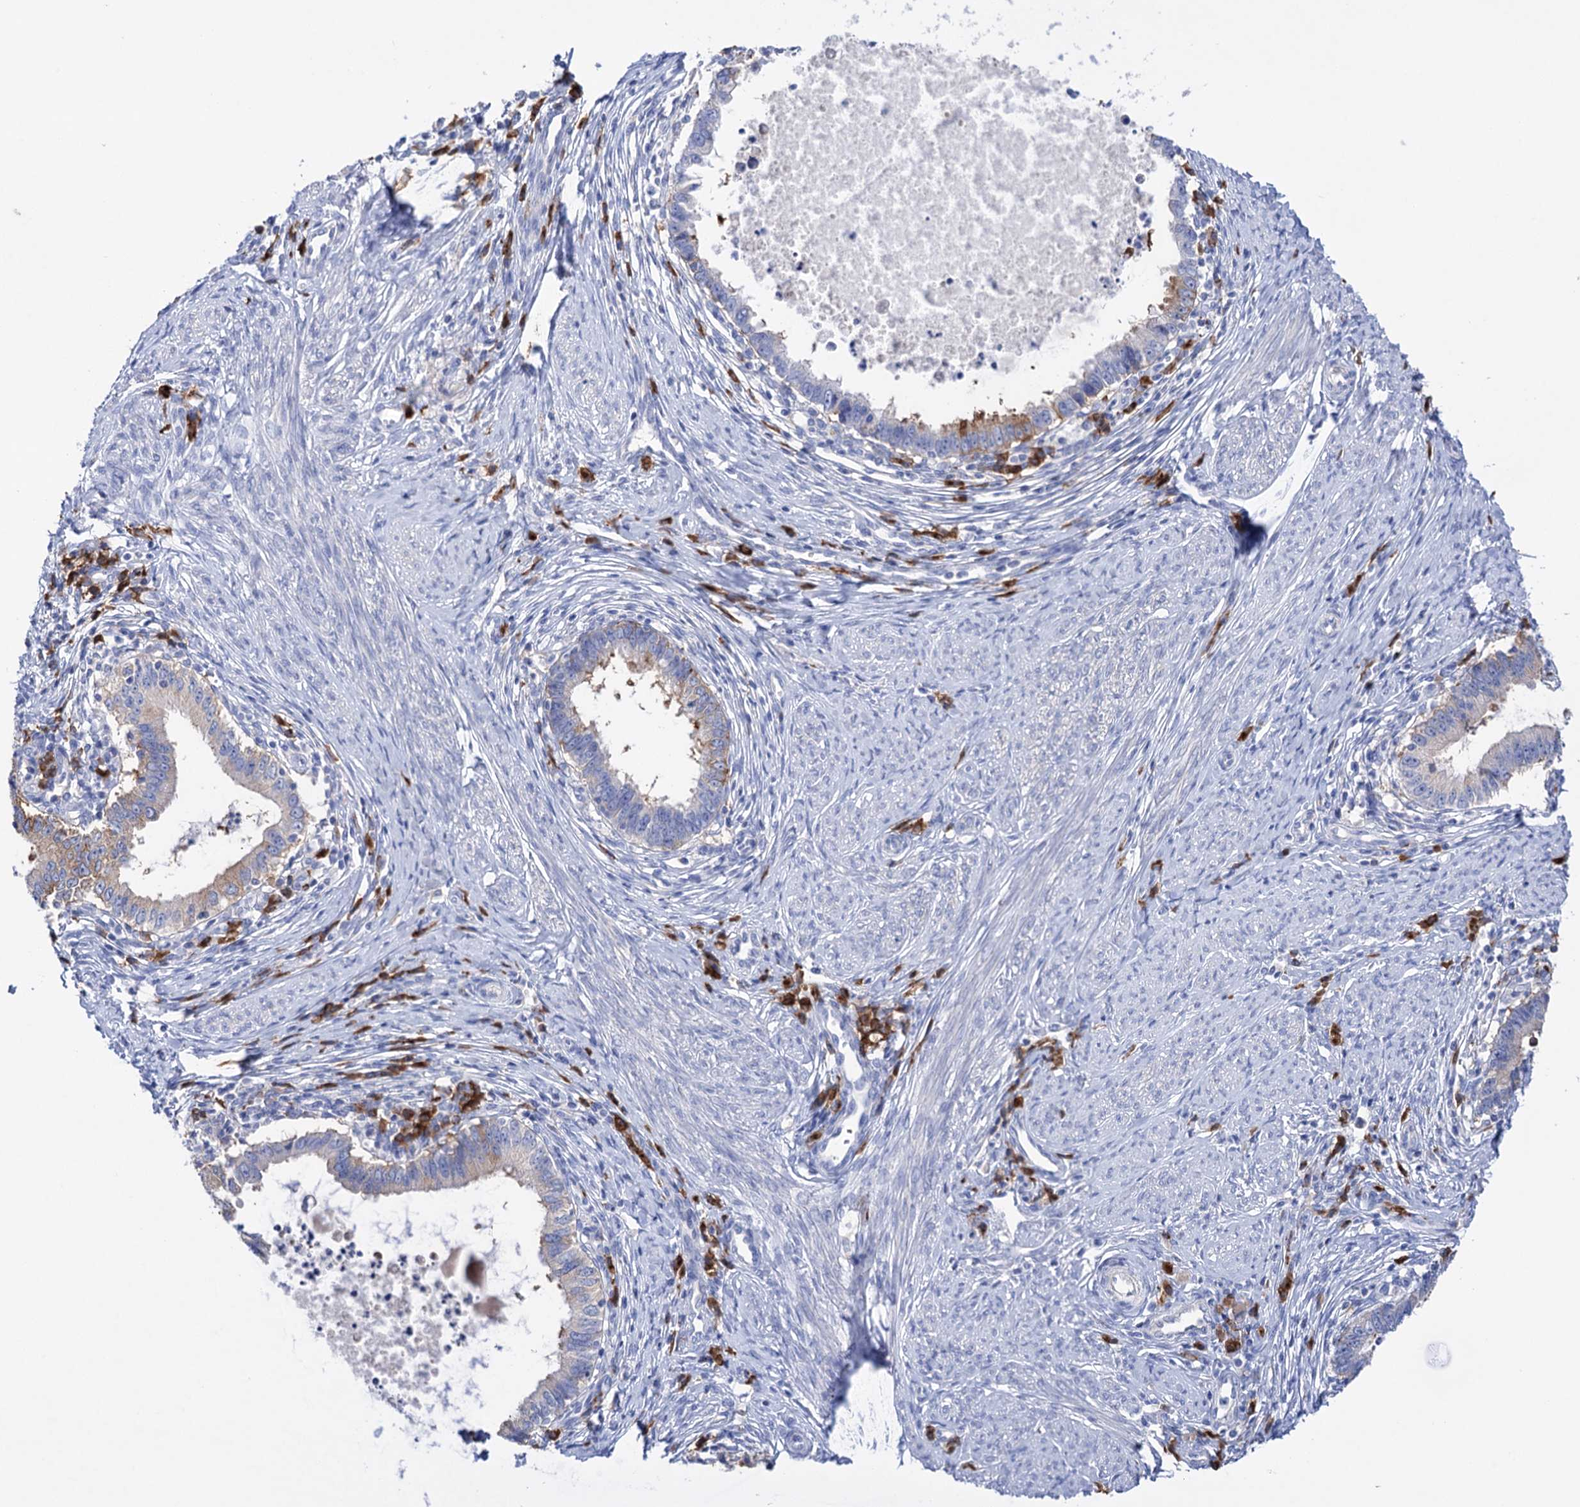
{"staining": {"intensity": "moderate", "quantity": "25%-75%", "location": "cytoplasmic/membranous"}, "tissue": "cervical cancer", "cell_type": "Tumor cells", "image_type": "cancer", "snomed": [{"axis": "morphology", "description": "Adenocarcinoma, NOS"}, {"axis": "topography", "description": "Cervix"}], "caption": "A micrograph of human cervical cancer stained for a protein shows moderate cytoplasmic/membranous brown staining in tumor cells.", "gene": "BBS4", "patient": {"sex": "female", "age": 36}}